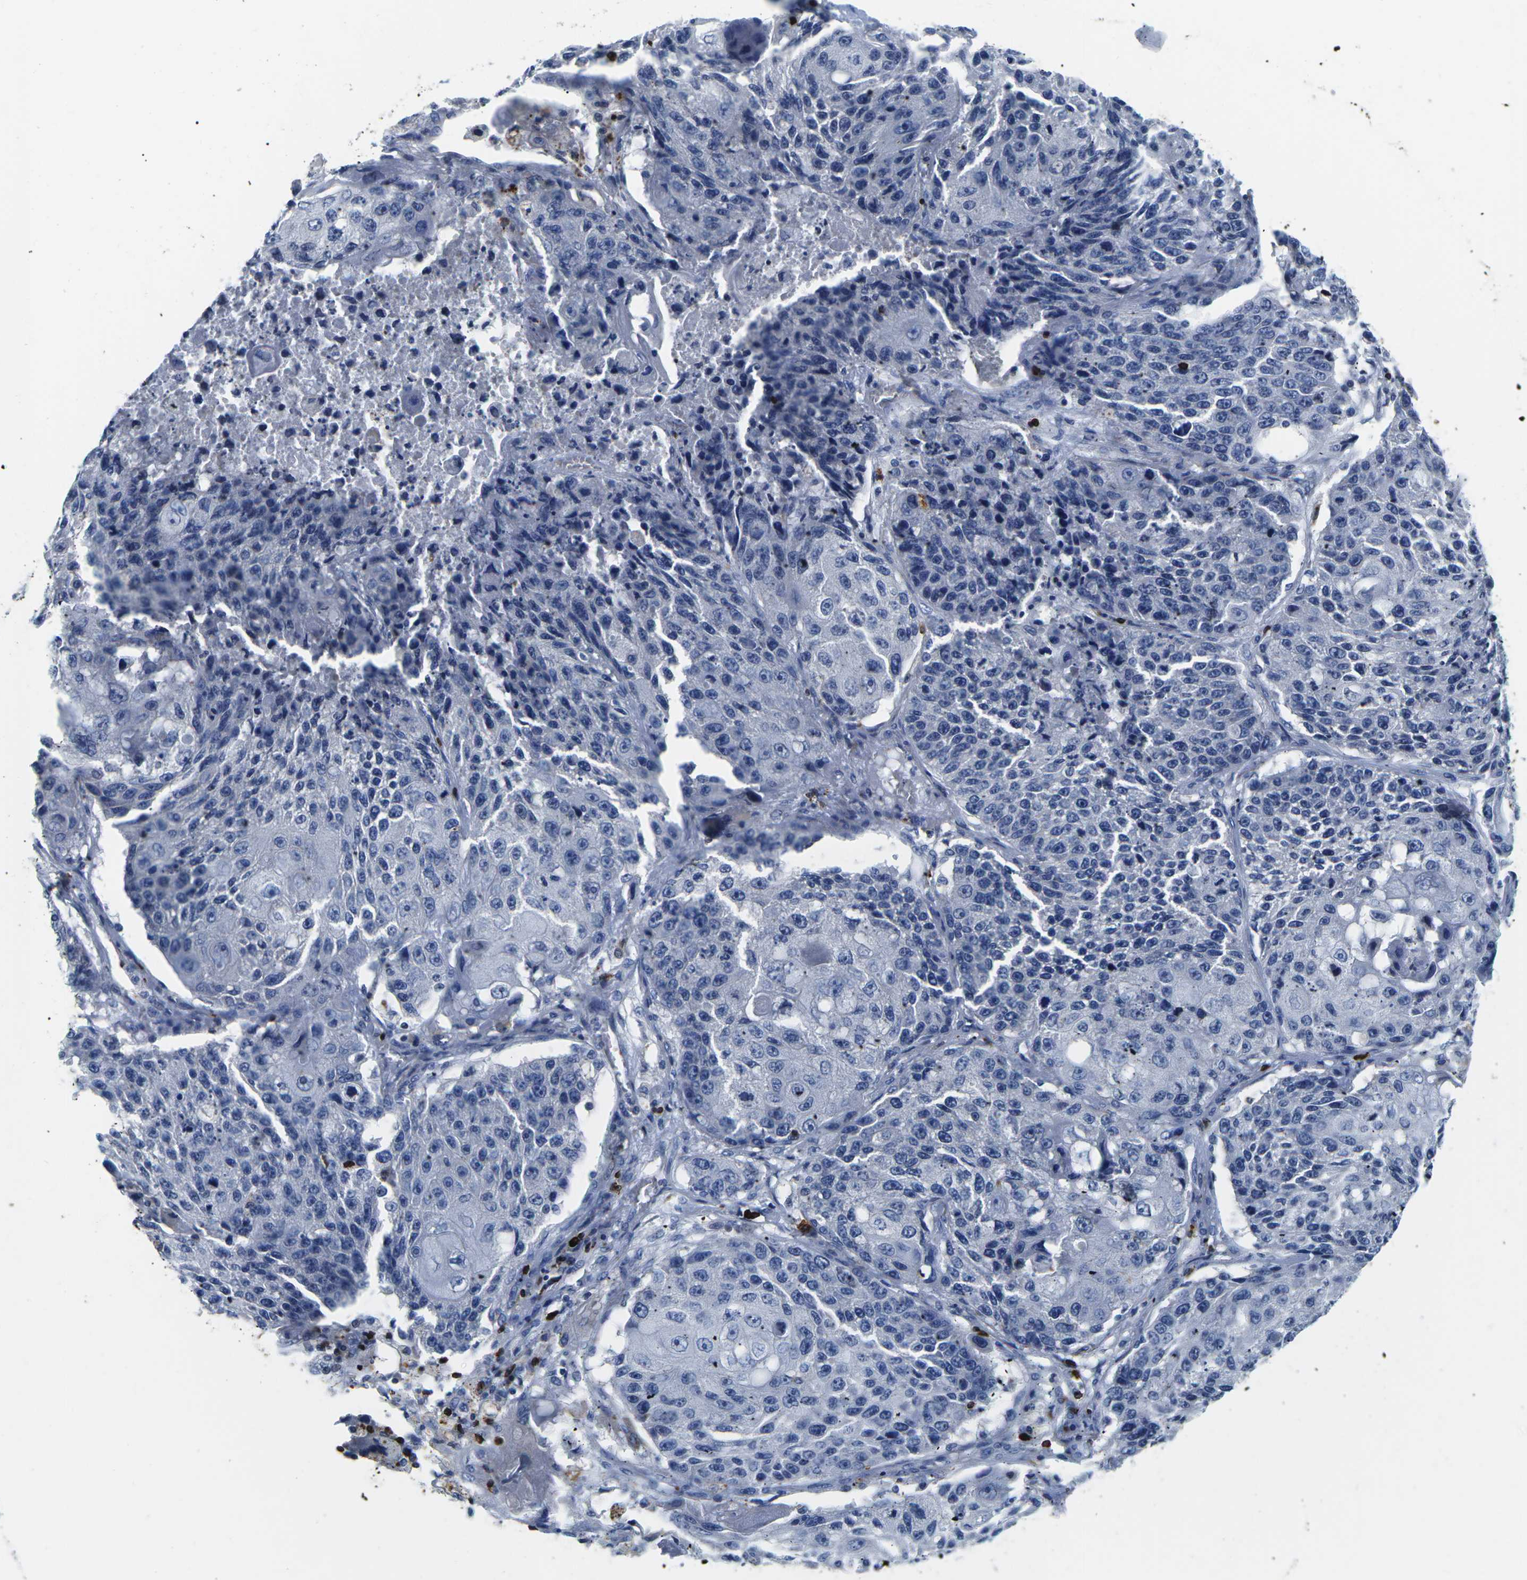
{"staining": {"intensity": "negative", "quantity": "none", "location": "none"}, "tissue": "lung cancer", "cell_type": "Tumor cells", "image_type": "cancer", "snomed": [{"axis": "morphology", "description": "Squamous cell carcinoma, NOS"}, {"axis": "topography", "description": "Lung"}], "caption": "Immunohistochemistry (IHC) image of lung cancer (squamous cell carcinoma) stained for a protein (brown), which displays no expression in tumor cells. (DAB IHC visualized using brightfield microscopy, high magnification).", "gene": "CTSW", "patient": {"sex": "male", "age": 61}}